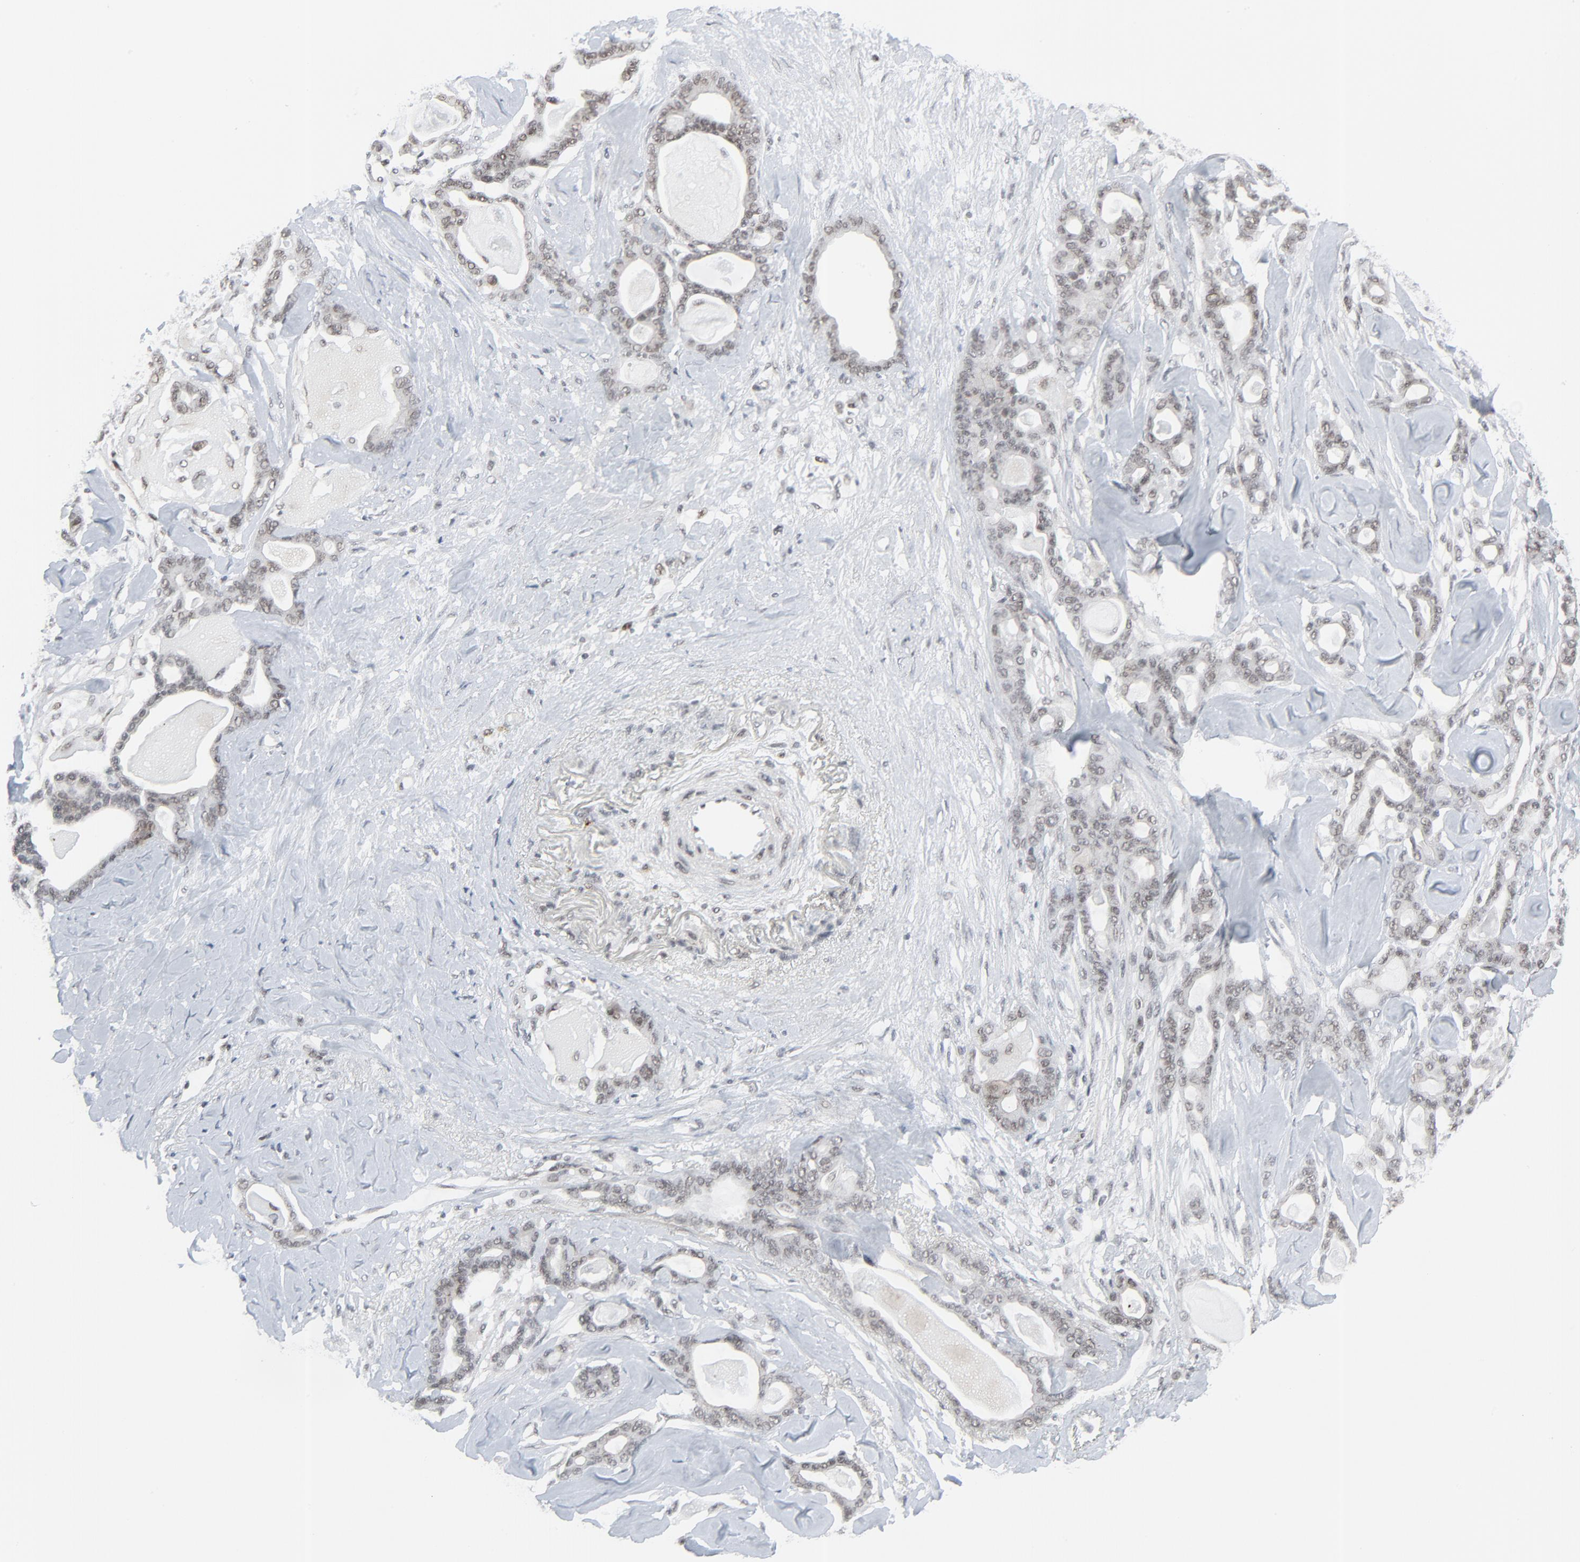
{"staining": {"intensity": "weak", "quantity": "25%-75%", "location": "nuclear"}, "tissue": "pancreatic cancer", "cell_type": "Tumor cells", "image_type": "cancer", "snomed": [{"axis": "morphology", "description": "Adenocarcinoma, NOS"}, {"axis": "topography", "description": "Pancreas"}], "caption": "Protein staining demonstrates weak nuclear expression in approximately 25%-75% of tumor cells in pancreatic cancer. (Stains: DAB (3,3'-diaminobenzidine) in brown, nuclei in blue, Microscopy: brightfield microscopy at high magnification).", "gene": "FBXO28", "patient": {"sex": "male", "age": 63}}